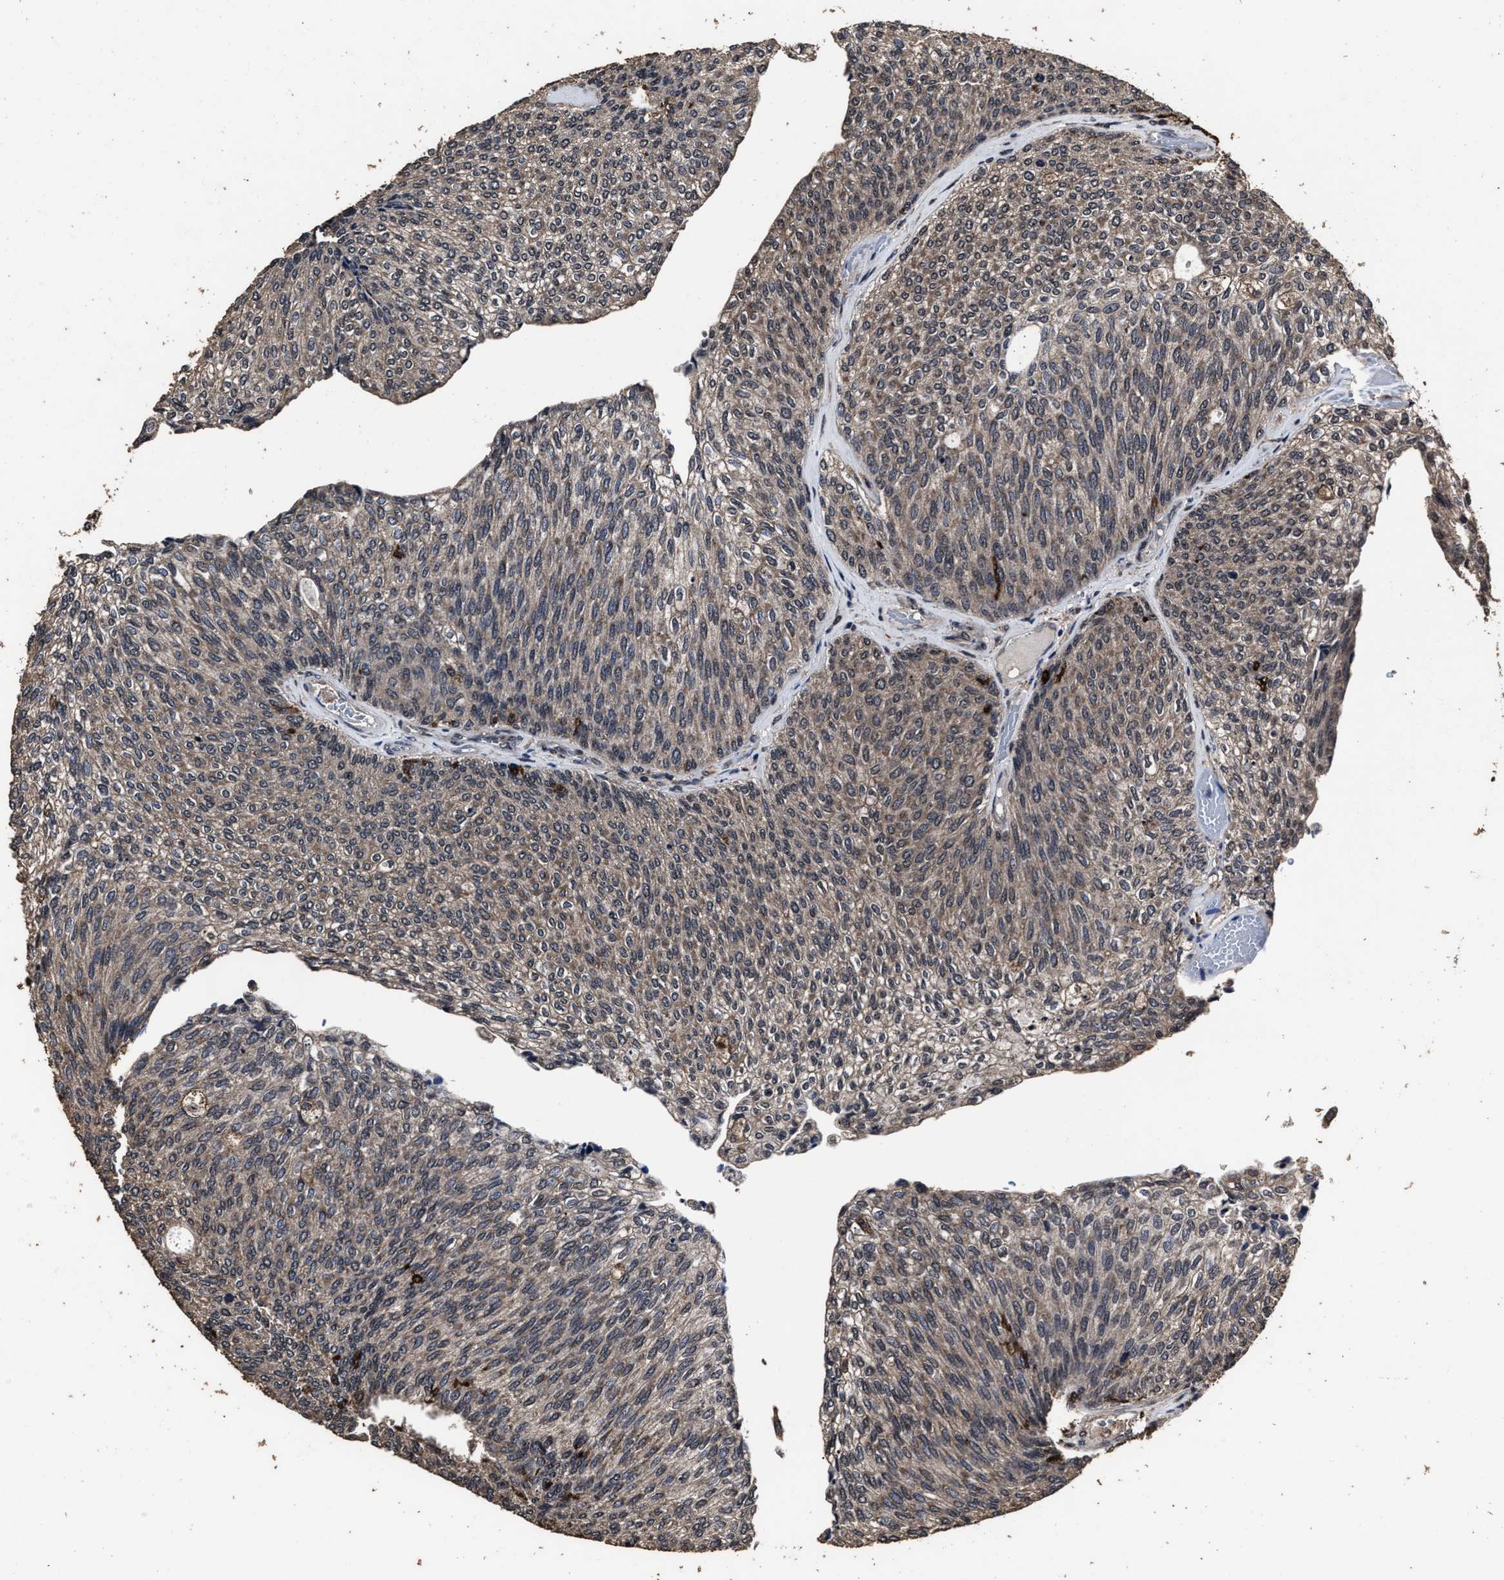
{"staining": {"intensity": "weak", "quantity": ">75%", "location": "cytoplasmic/membranous"}, "tissue": "urothelial cancer", "cell_type": "Tumor cells", "image_type": "cancer", "snomed": [{"axis": "morphology", "description": "Urothelial carcinoma, Low grade"}, {"axis": "topography", "description": "Urinary bladder"}], "caption": "This micrograph shows urothelial carcinoma (low-grade) stained with immunohistochemistry (IHC) to label a protein in brown. The cytoplasmic/membranous of tumor cells show weak positivity for the protein. Nuclei are counter-stained blue.", "gene": "RSBN1L", "patient": {"sex": "female", "age": 79}}